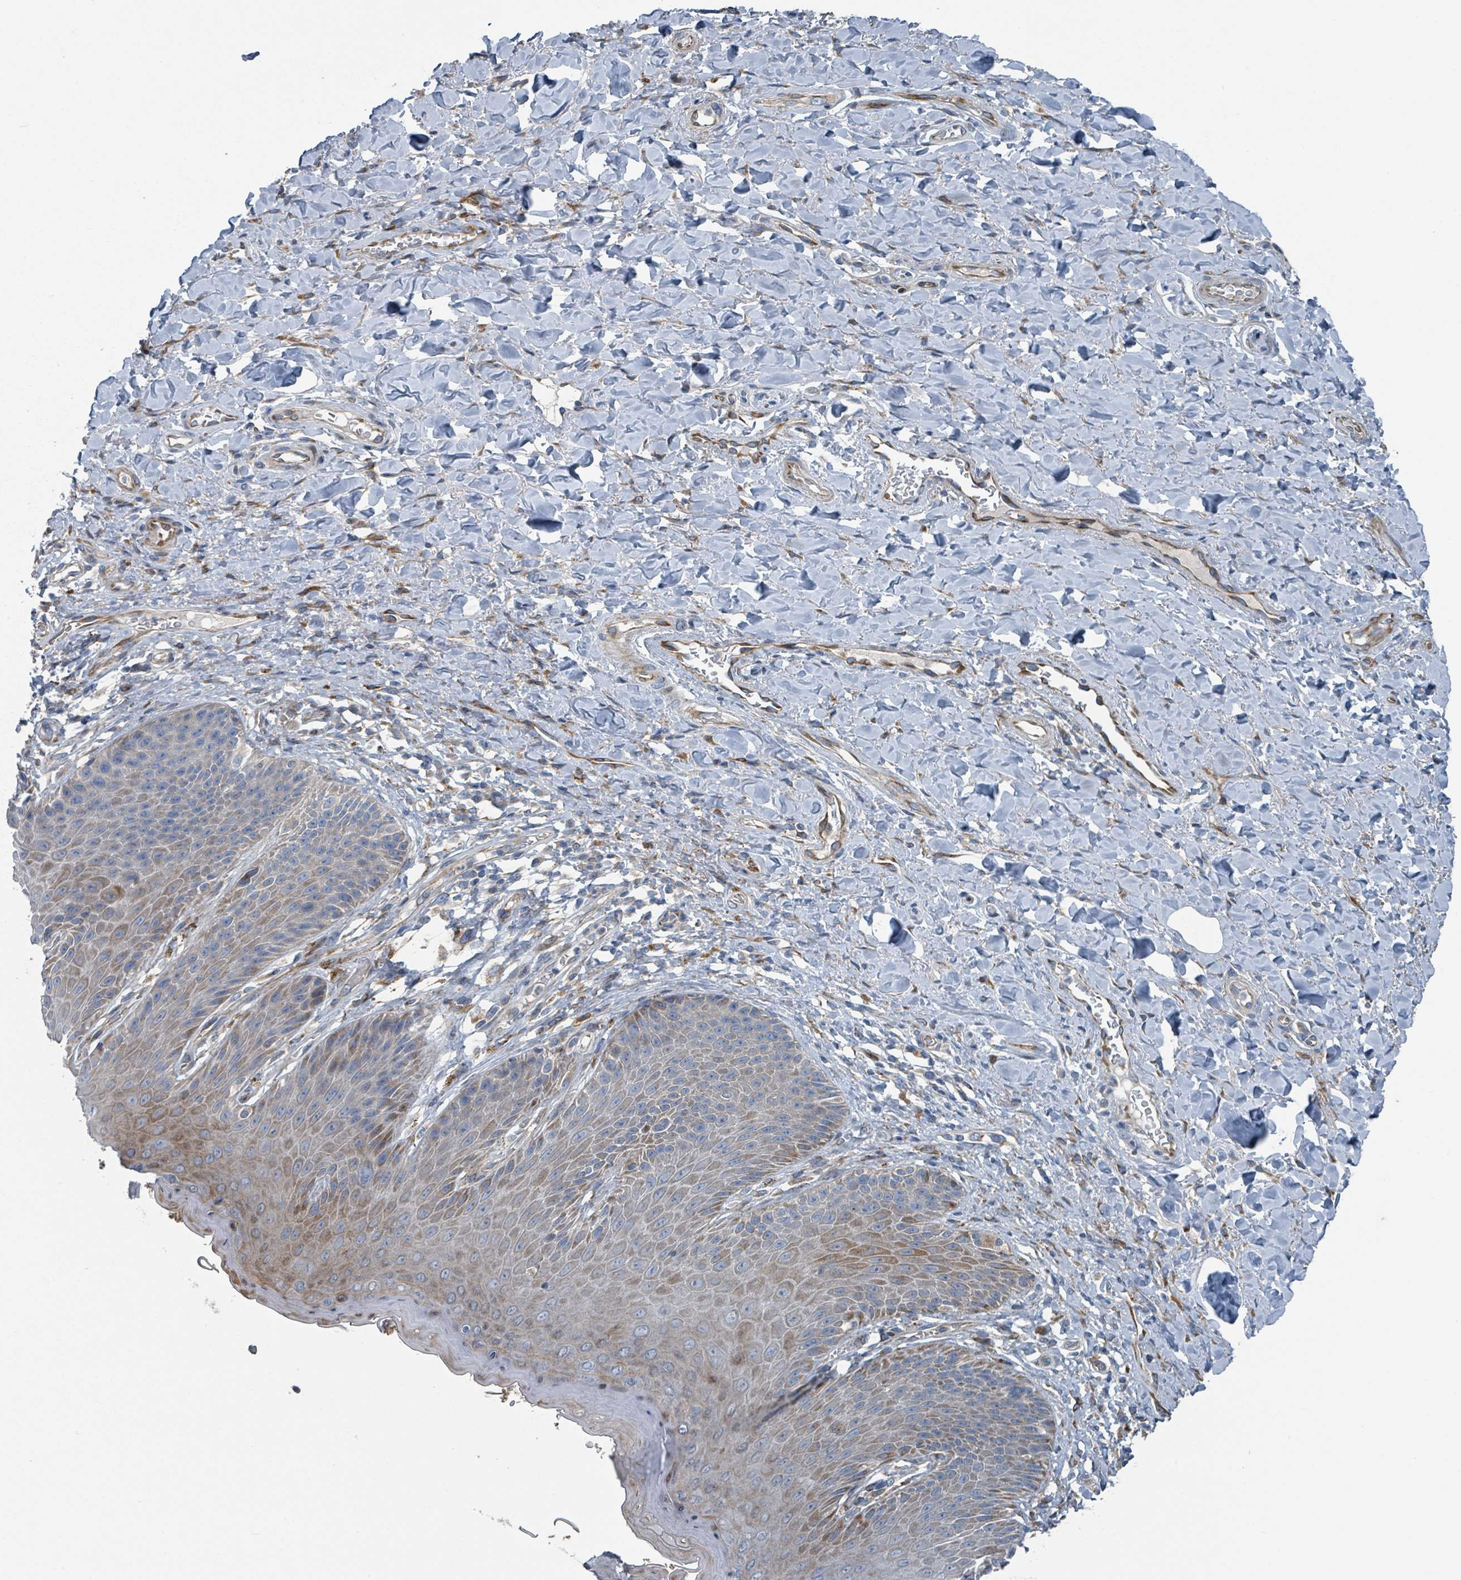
{"staining": {"intensity": "moderate", "quantity": "25%-75%", "location": "cytoplasmic/membranous"}, "tissue": "skin", "cell_type": "Epidermal cells", "image_type": "normal", "snomed": [{"axis": "morphology", "description": "Normal tissue, NOS"}, {"axis": "topography", "description": "Anal"}], "caption": "Brown immunohistochemical staining in normal human skin demonstrates moderate cytoplasmic/membranous expression in approximately 25%-75% of epidermal cells.", "gene": "DIPK2A", "patient": {"sex": "female", "age": 89}}